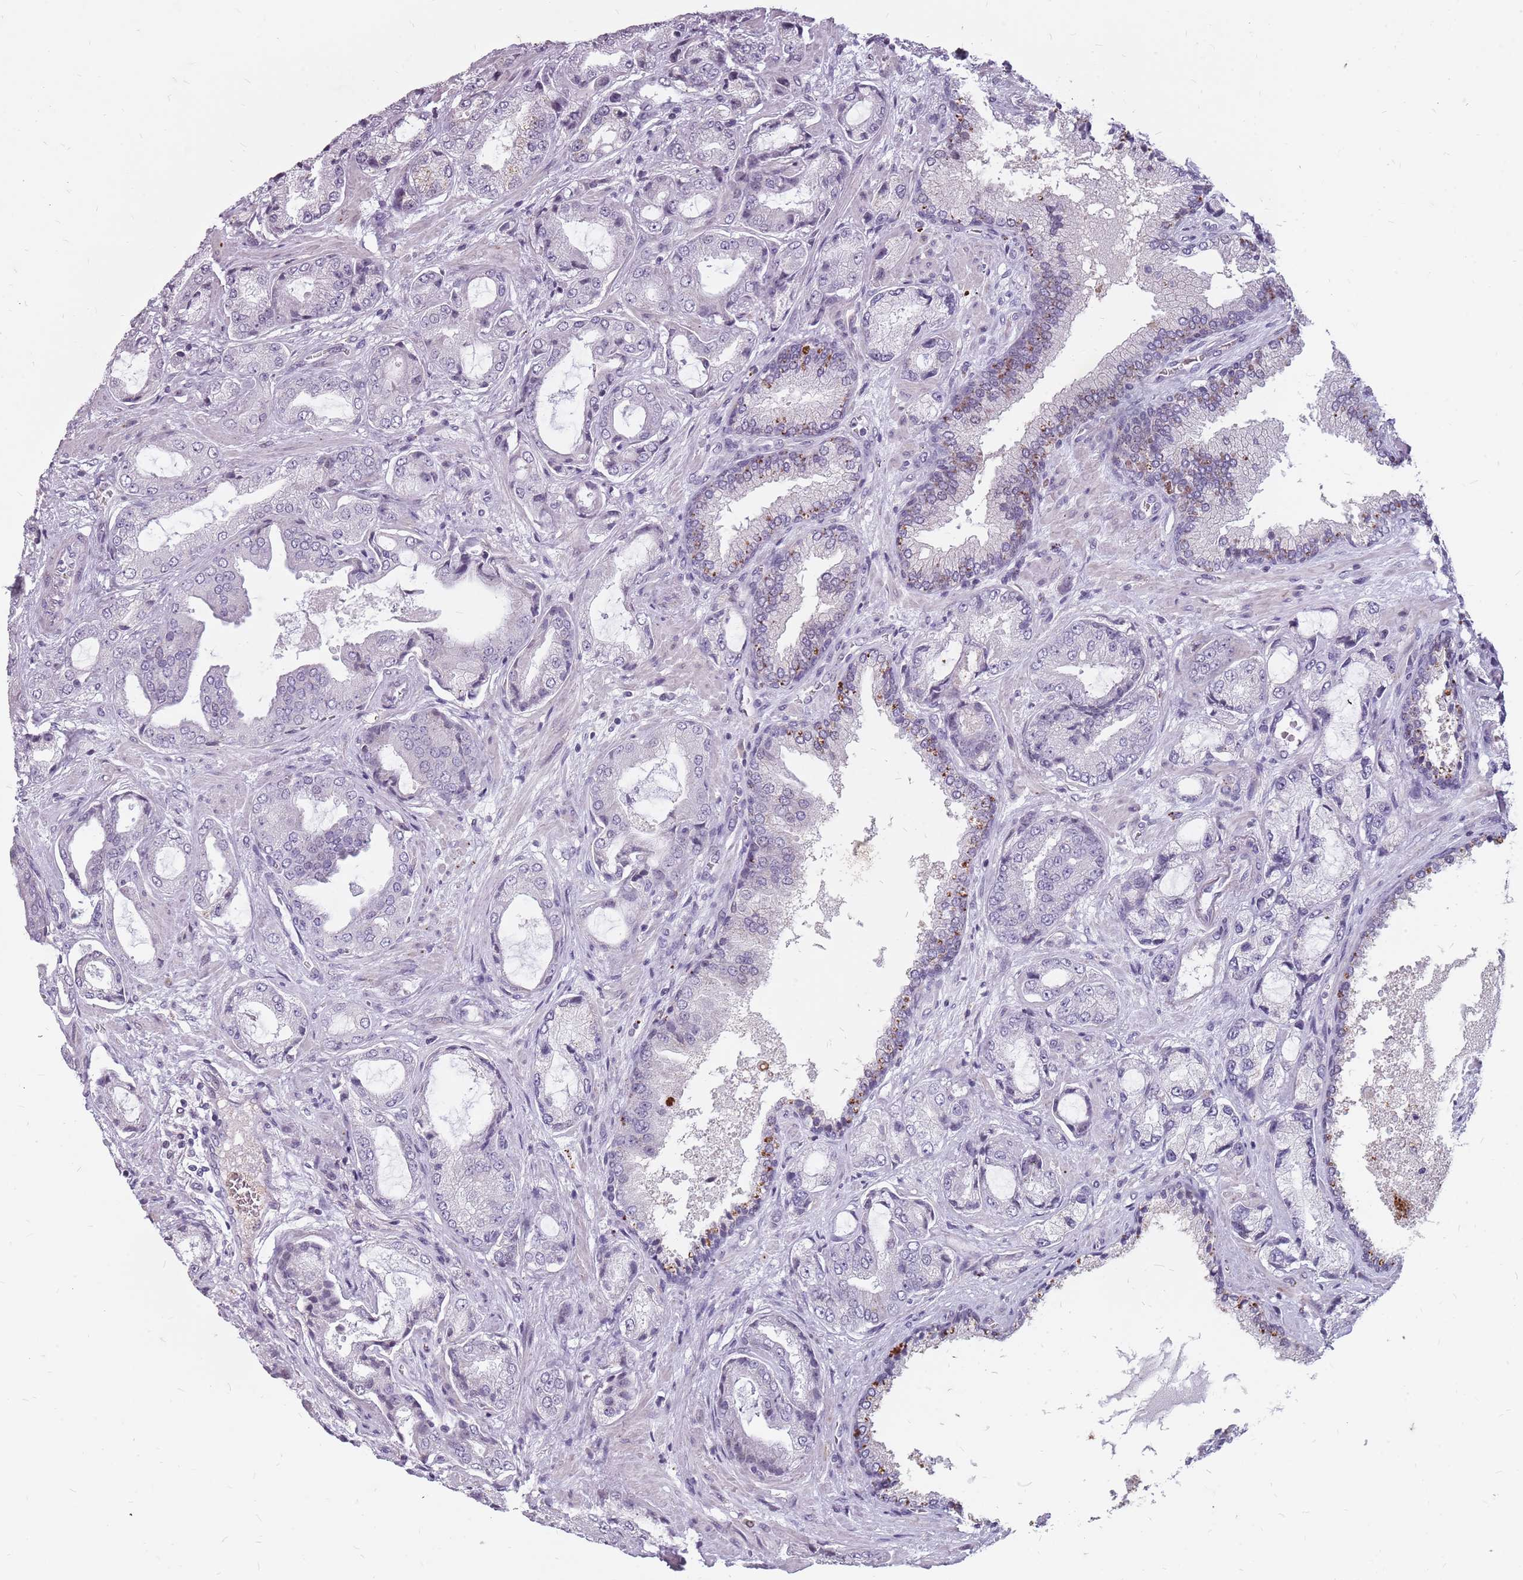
{"staining": {"intensity": "negative", "quantity": "none", "location": "none"}, "tissue": "prostate cancer", "cell_type": "Tumor cells", "image_type": "cancer", "snomed": [{"axis": "morphology", "description": "Adenocarcinoma, High grade"}, {"axis": "topography", "description": "Prostate"}], "caption": "This histopathology image is of prostate high-grade adenocarcinoma stained with immunohistochemistry (IHC) to label a protein in brown with the nuclei are counter-stained blue. There is no expression in tumor cells.", "gene": "NEK6", "patient": {"sex": "male", "age": 68}}